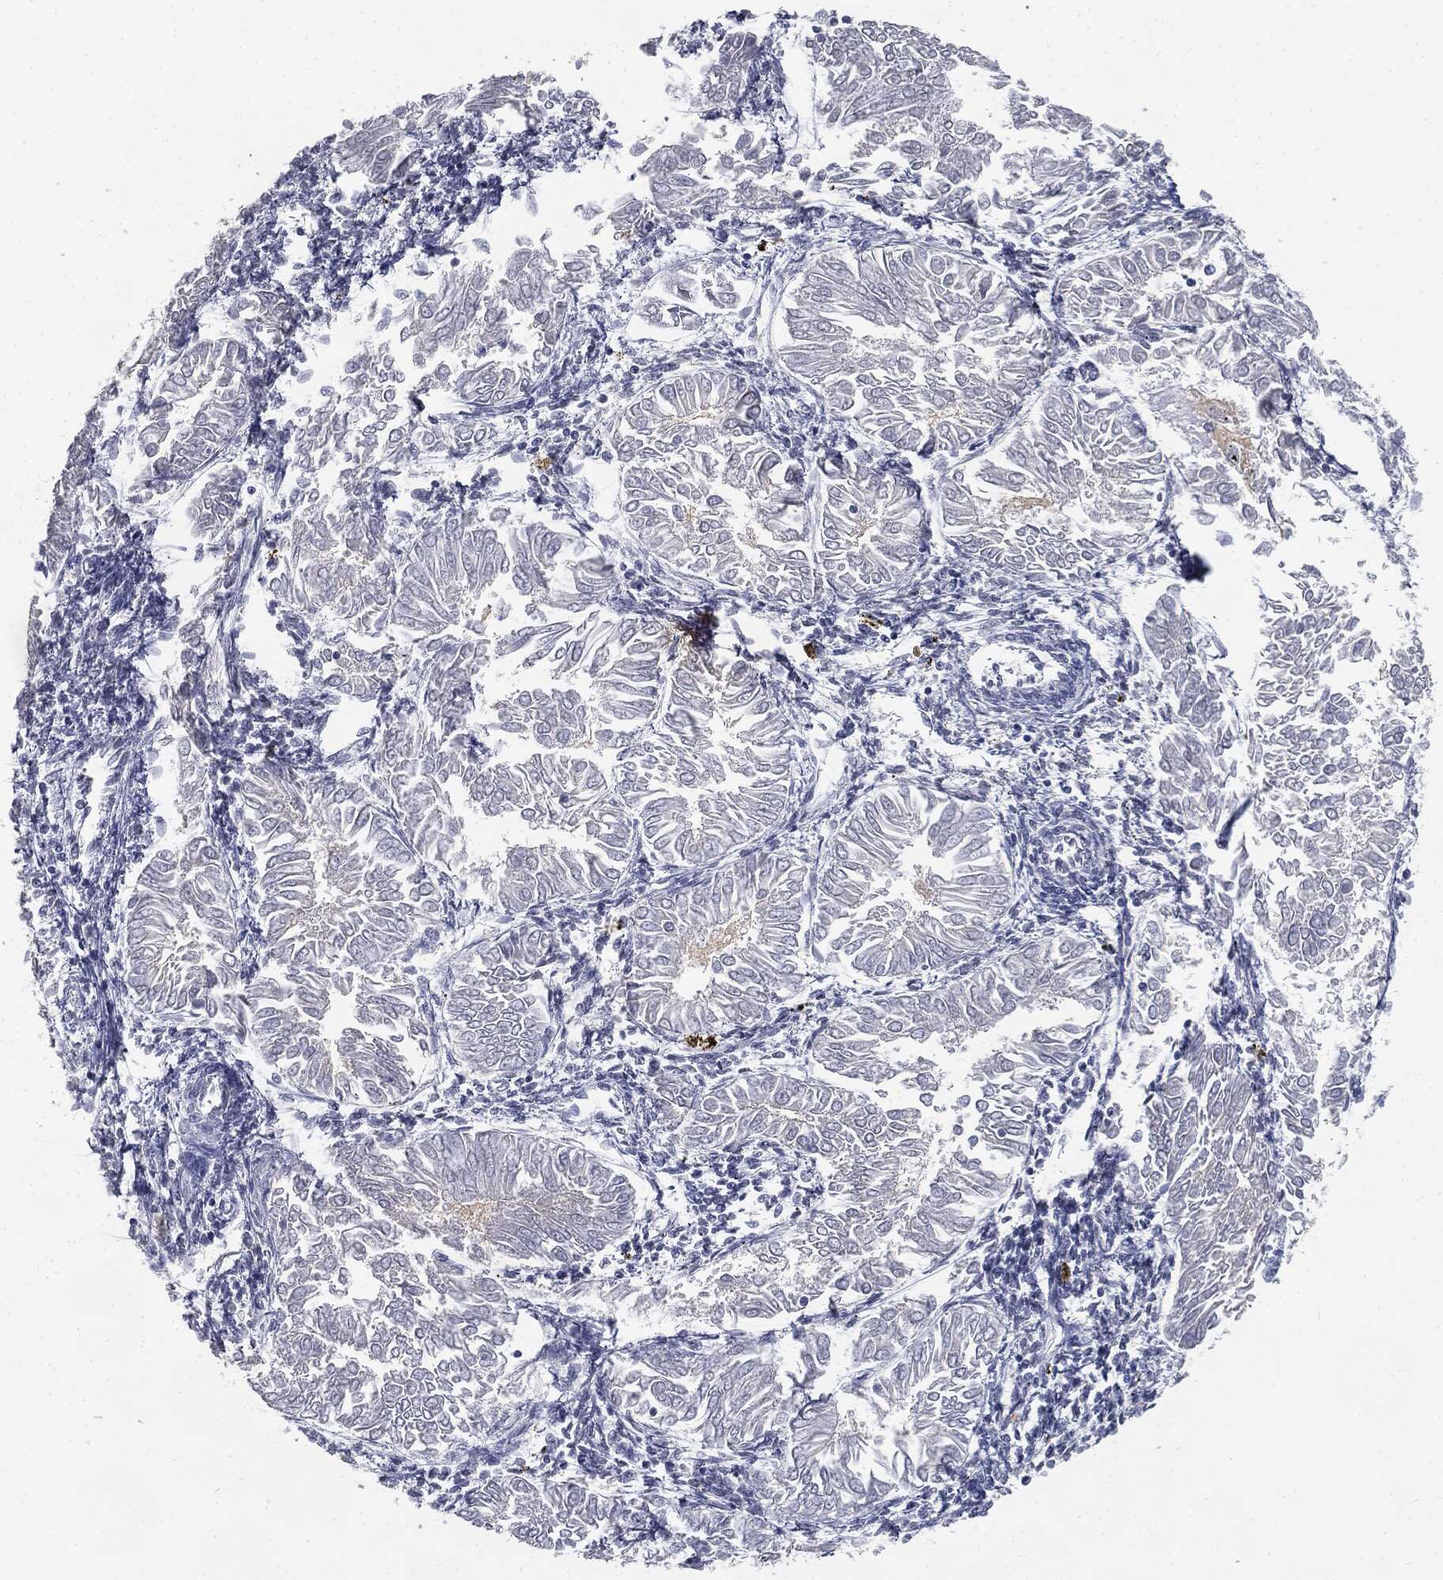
{"staining": {"intensity": "negative", "quantity": "none", "location": "none"}, "tissue": "endometrial cancer", "cell_type": "Tumor cells", "image_type": "cancer", "snomed": [{"axis": "morphology", "description": "Adenocarcinoma, NOS"}, {"axis": "topography", "description": "Endometrium"}], "caption": "The image shows no significant expression in tumor cells of endometrial cancer. (DAB (3,3'-diaminobenzidine) immunohistochemistry visualized using brightfield microscopy, high magnification).", "gene": "SLC2A2", "patient": {"sex": "female", "age": 53}}